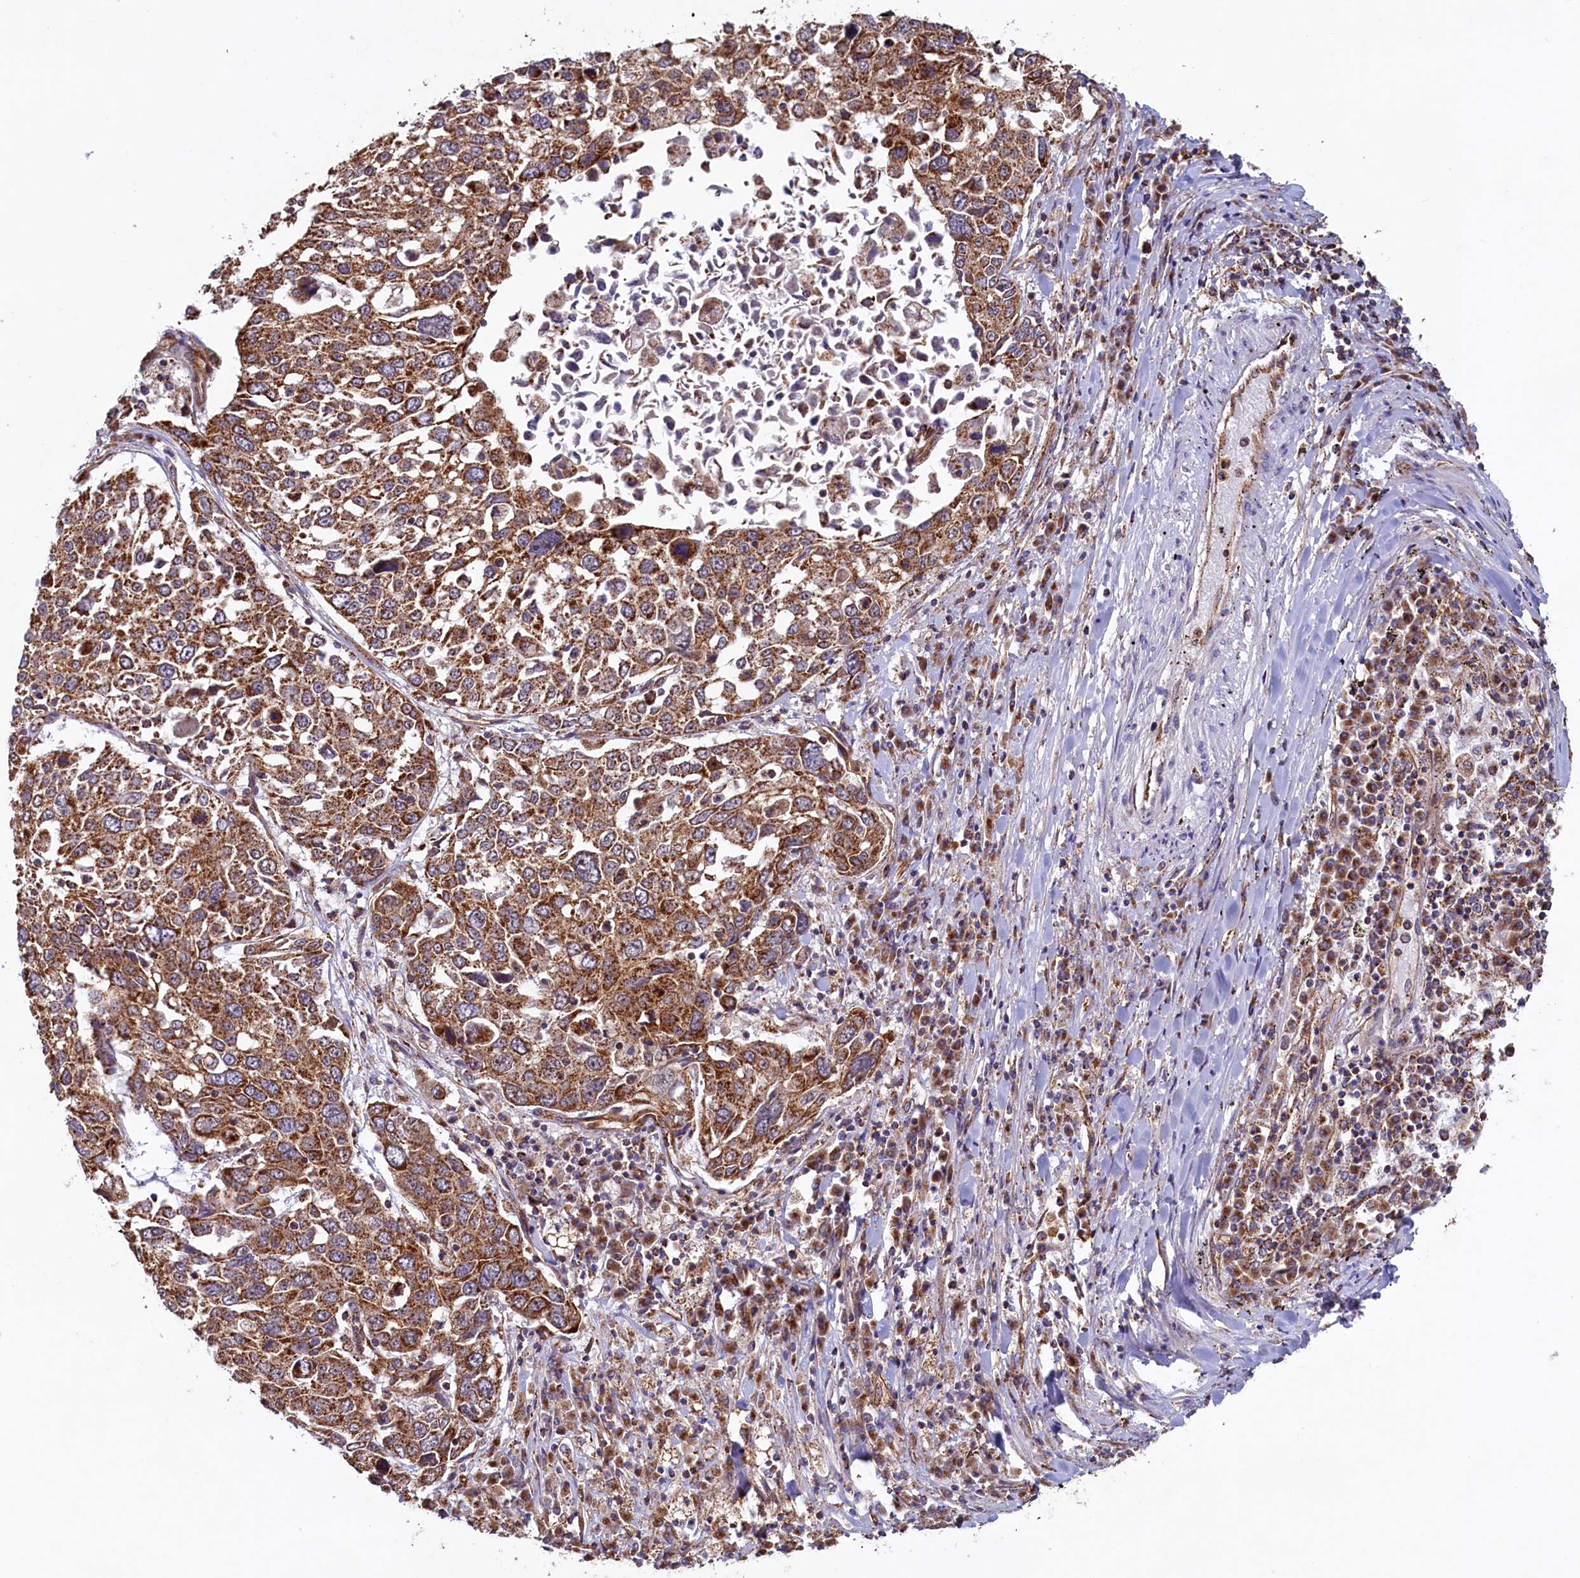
{"staining": {"intensity": "moderate", "quantity": ">75%", "location": "cytoplasmic/membranous"}, "tissue": "lung cancer", "cell_type": "Tumor cells", "image_type": "cancer", "snomed": [{"axis": "morphology", "description": "Squamous cell carcinoma, NOS"}, {"axis": "topography", "description": "Lung"}], "caption": "High-power microscopy captured an IHC histopathology image of lung cancer (squamous cell carcinoma), revealing moderate cytoplasmic/membranous staining in approximately >75% of tumor cells. (IHC, brightfield microscopy, high magnification).", "gene": "UBE3B", "patient": {"sex": "male", "age": 65}}